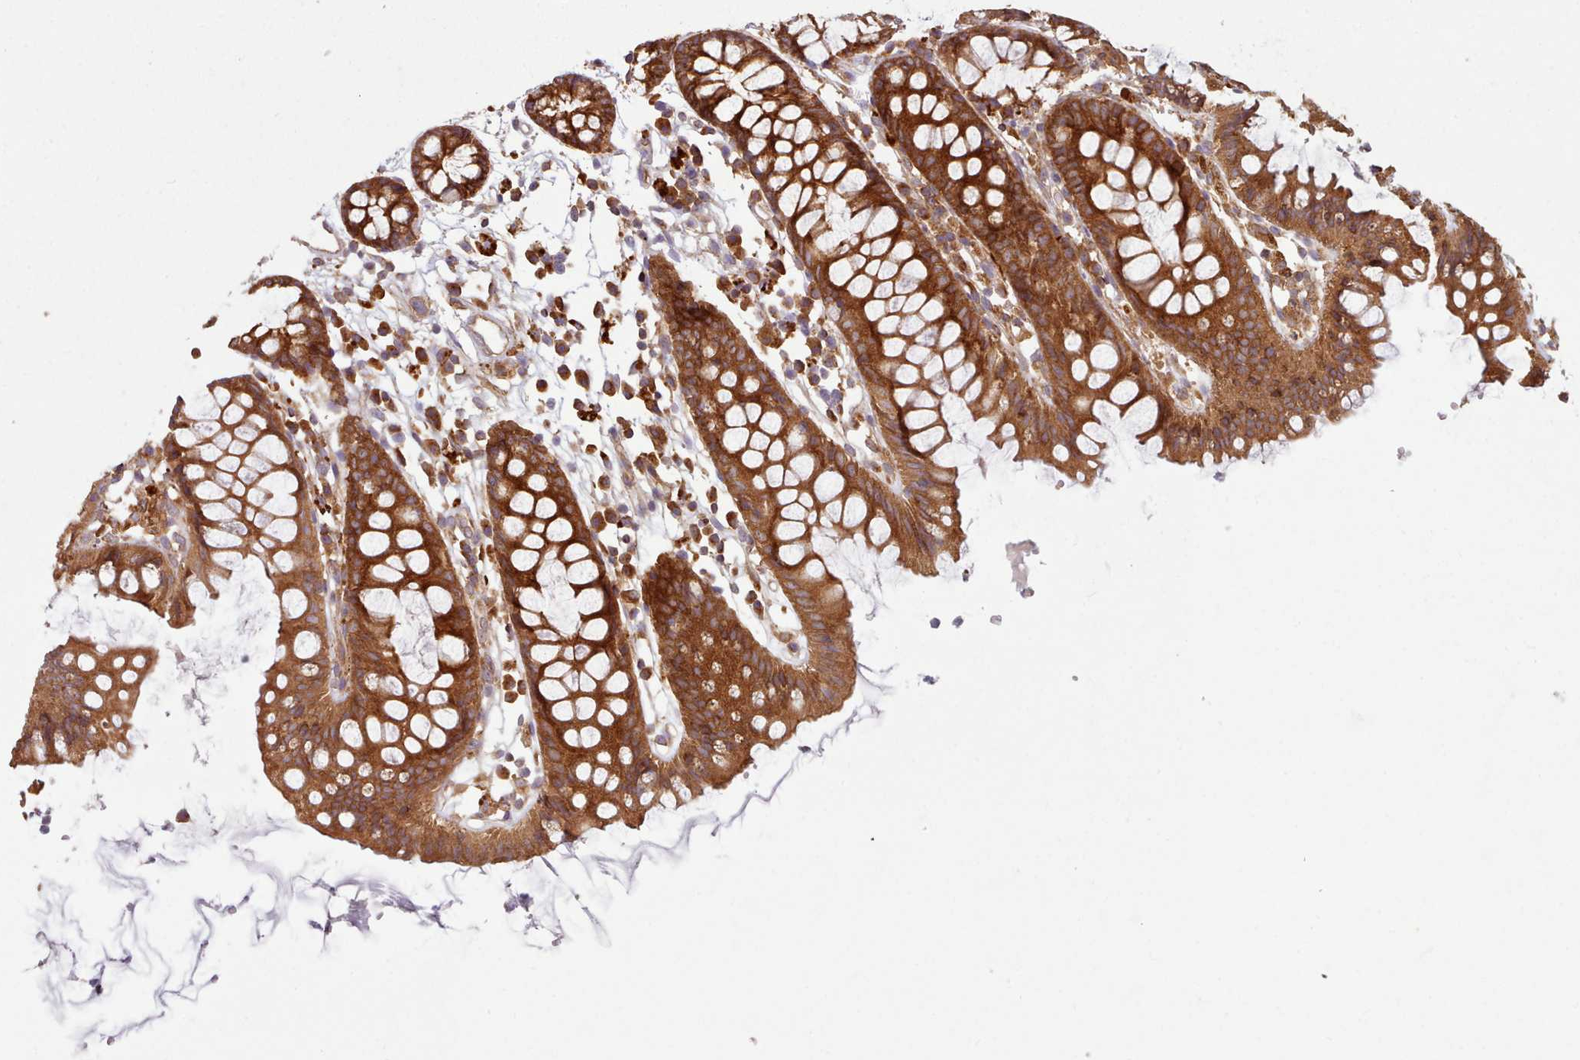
{"staining": {"intensity": "strong", "quantity": ">75%", "location": "cytoplasmic/membranous"}, "tissue": "colon", "cell_type": "Glandular cells", "image_type": "normal", "snomed": [{"axis": "morphology", "description": "Normal tissue, NOS"}, {"axis": "topography", "description": "Colon"}], "caption": "Strong cytoplasmic/membranous staining for a protein is appreciated in approximately >75% of glandular cells of unremarkable colon using immunohistochemistry (IHC).", "gene": "CRYBG1", "patient": {"sex": "female", "age": 84}}